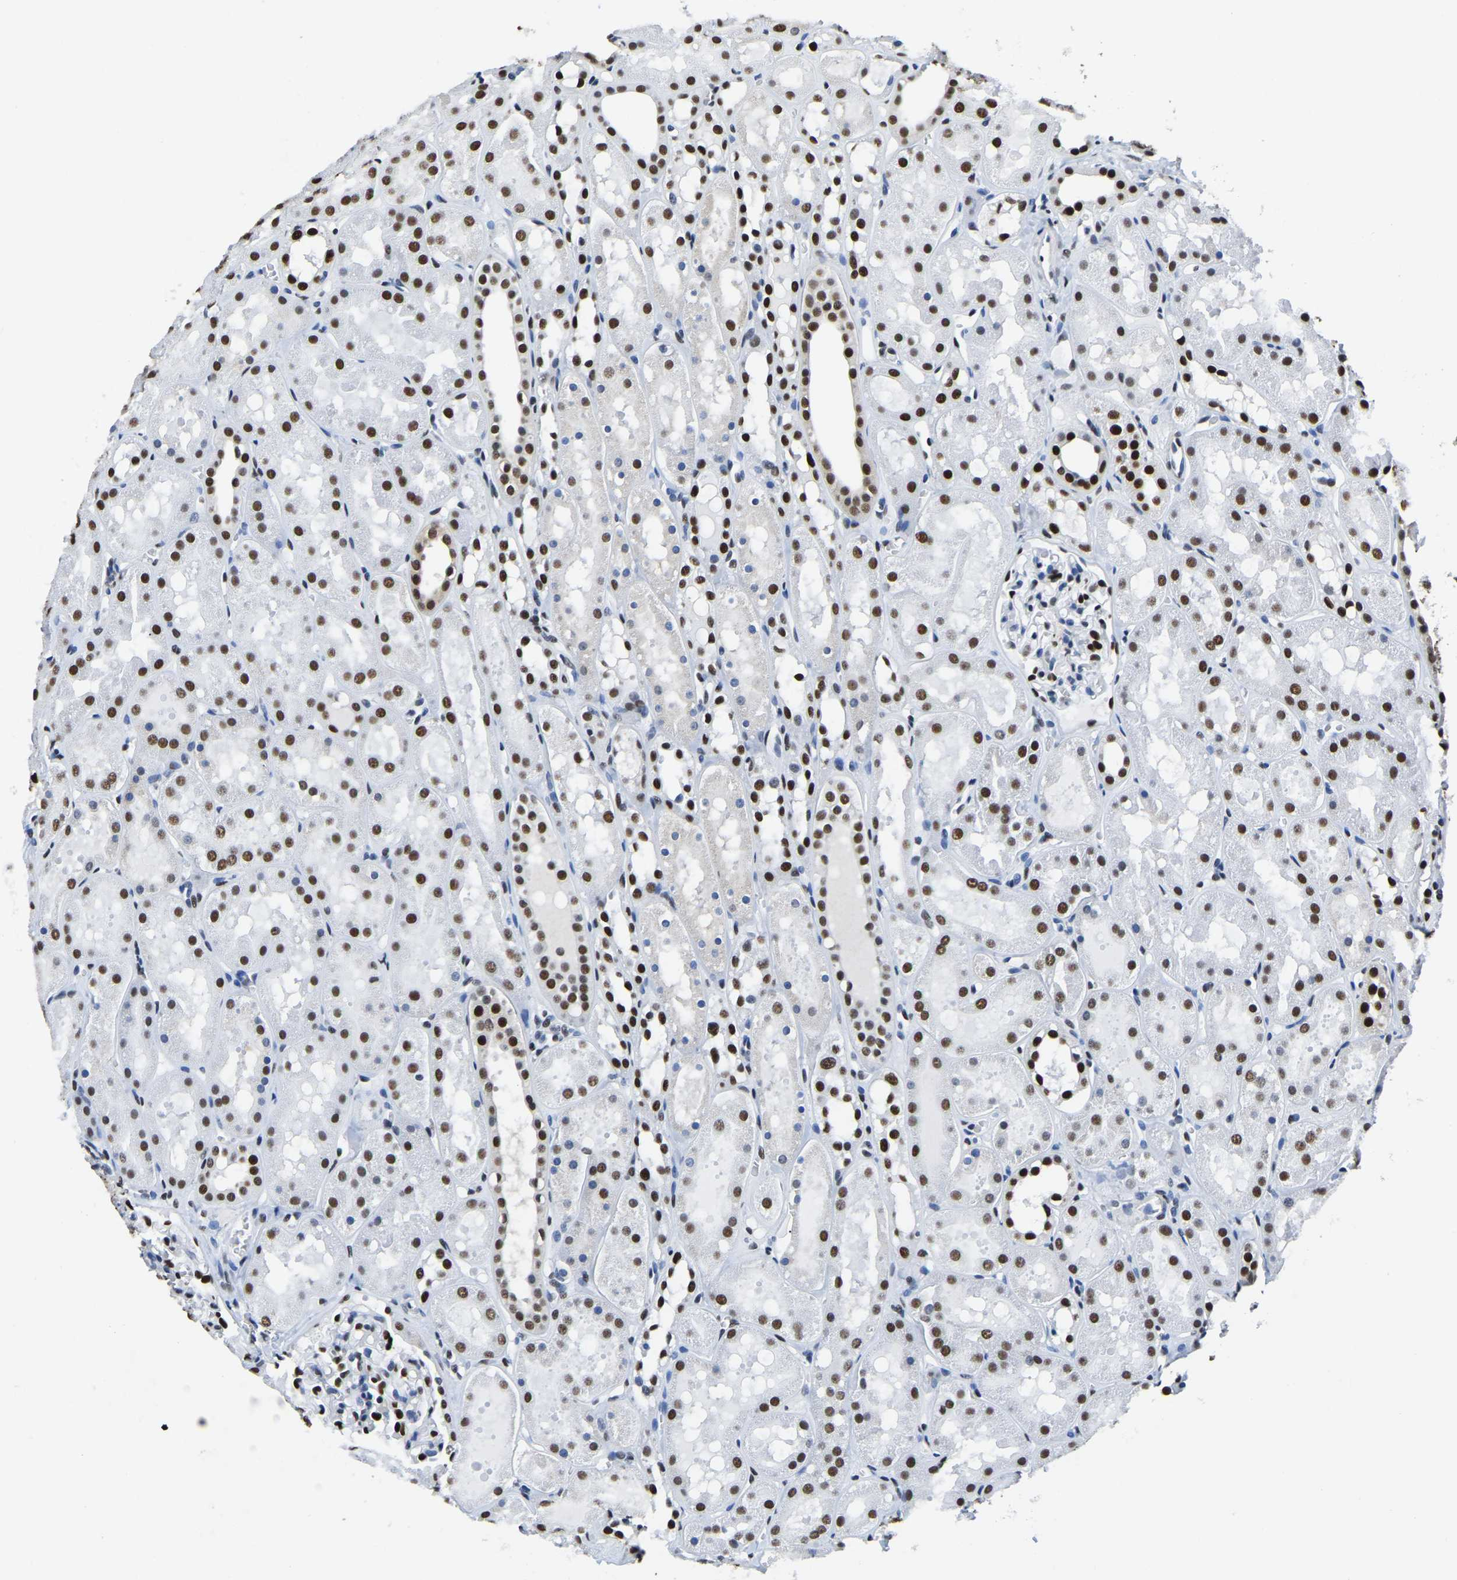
{"staining": {"intensity": "strong", "quantity": "25%-75%", "location": "nuclear"}, "tissue": "kidney", "cell_type": "Cells in glomeruli", "image_type": "normal", "snomed": [{"axis": "morphology", "description": "Normal tissue, NOS"}, {"axis": "topography", "description": "Kidney"}, {"axis": "topography", "description": "Urinary bladder"}], "caption": "Immunohistochemical staining of unremarkable human kidney shows high levels of strong nuclear expression in approximately 25%-75% of cells in glomeruli.", "gene": "UBA1", "patient": {"sex": "male", "age": 16}}